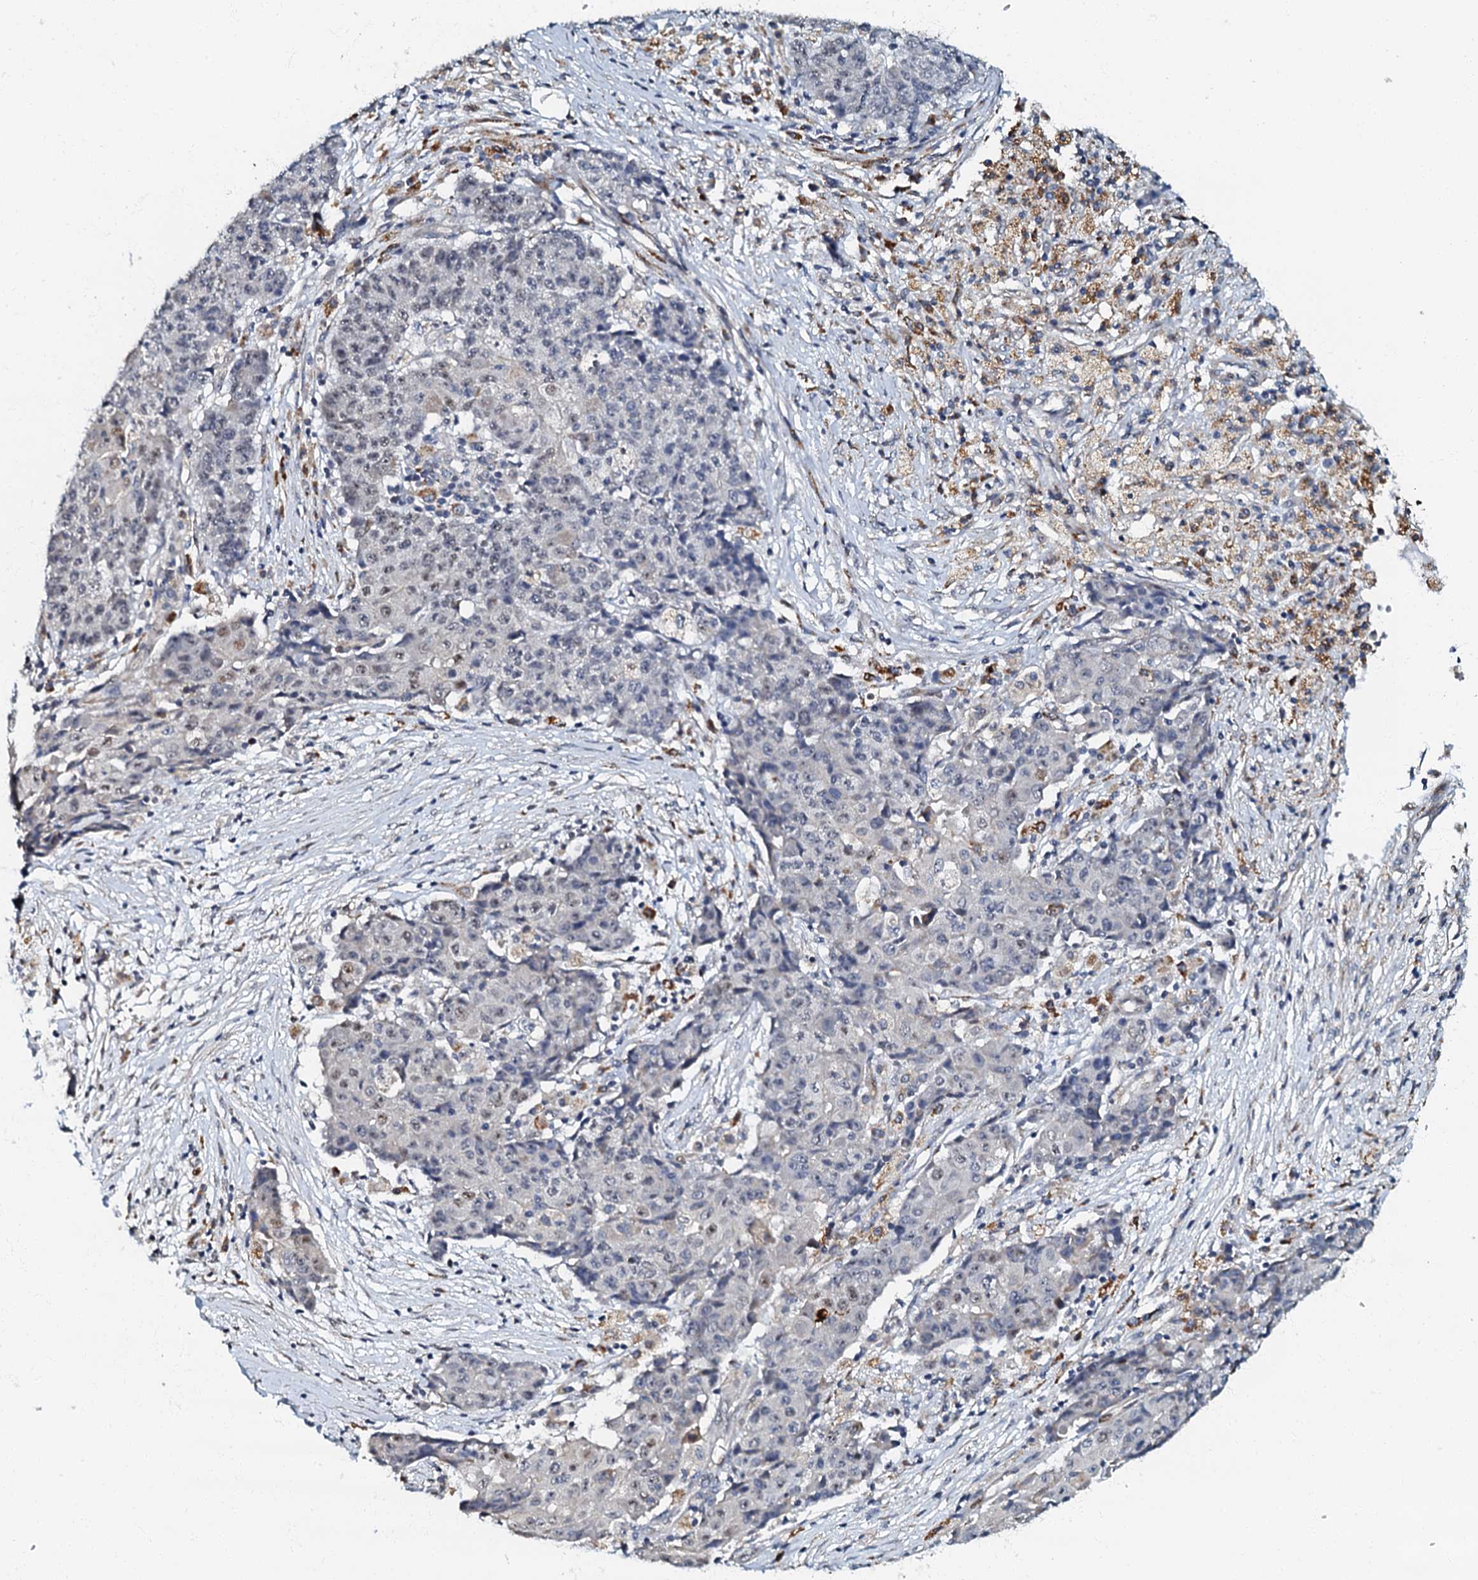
{"staining": {"intensity": "negative", "quantity": "none", "location": "none"}, "tissue": "ovarian cancer", "cell_type": "Tumor cells", "image_type": "cancer", "snomed": [{"axis": "morphology", "description": "Carcinoma, endometroid"}, {"axis": "topography", "description": "Ovary"}], "caption": "Endometroid carcinoma (ovarian) was stained to show a protein in brown. There is no significant staining in tumor cells. The staining is performed using DAB brown chromogen with nuclei counter-stained in using hematoxylin.", "gene": "OLAH", "patient": {"sex": "female", "age": 42}}